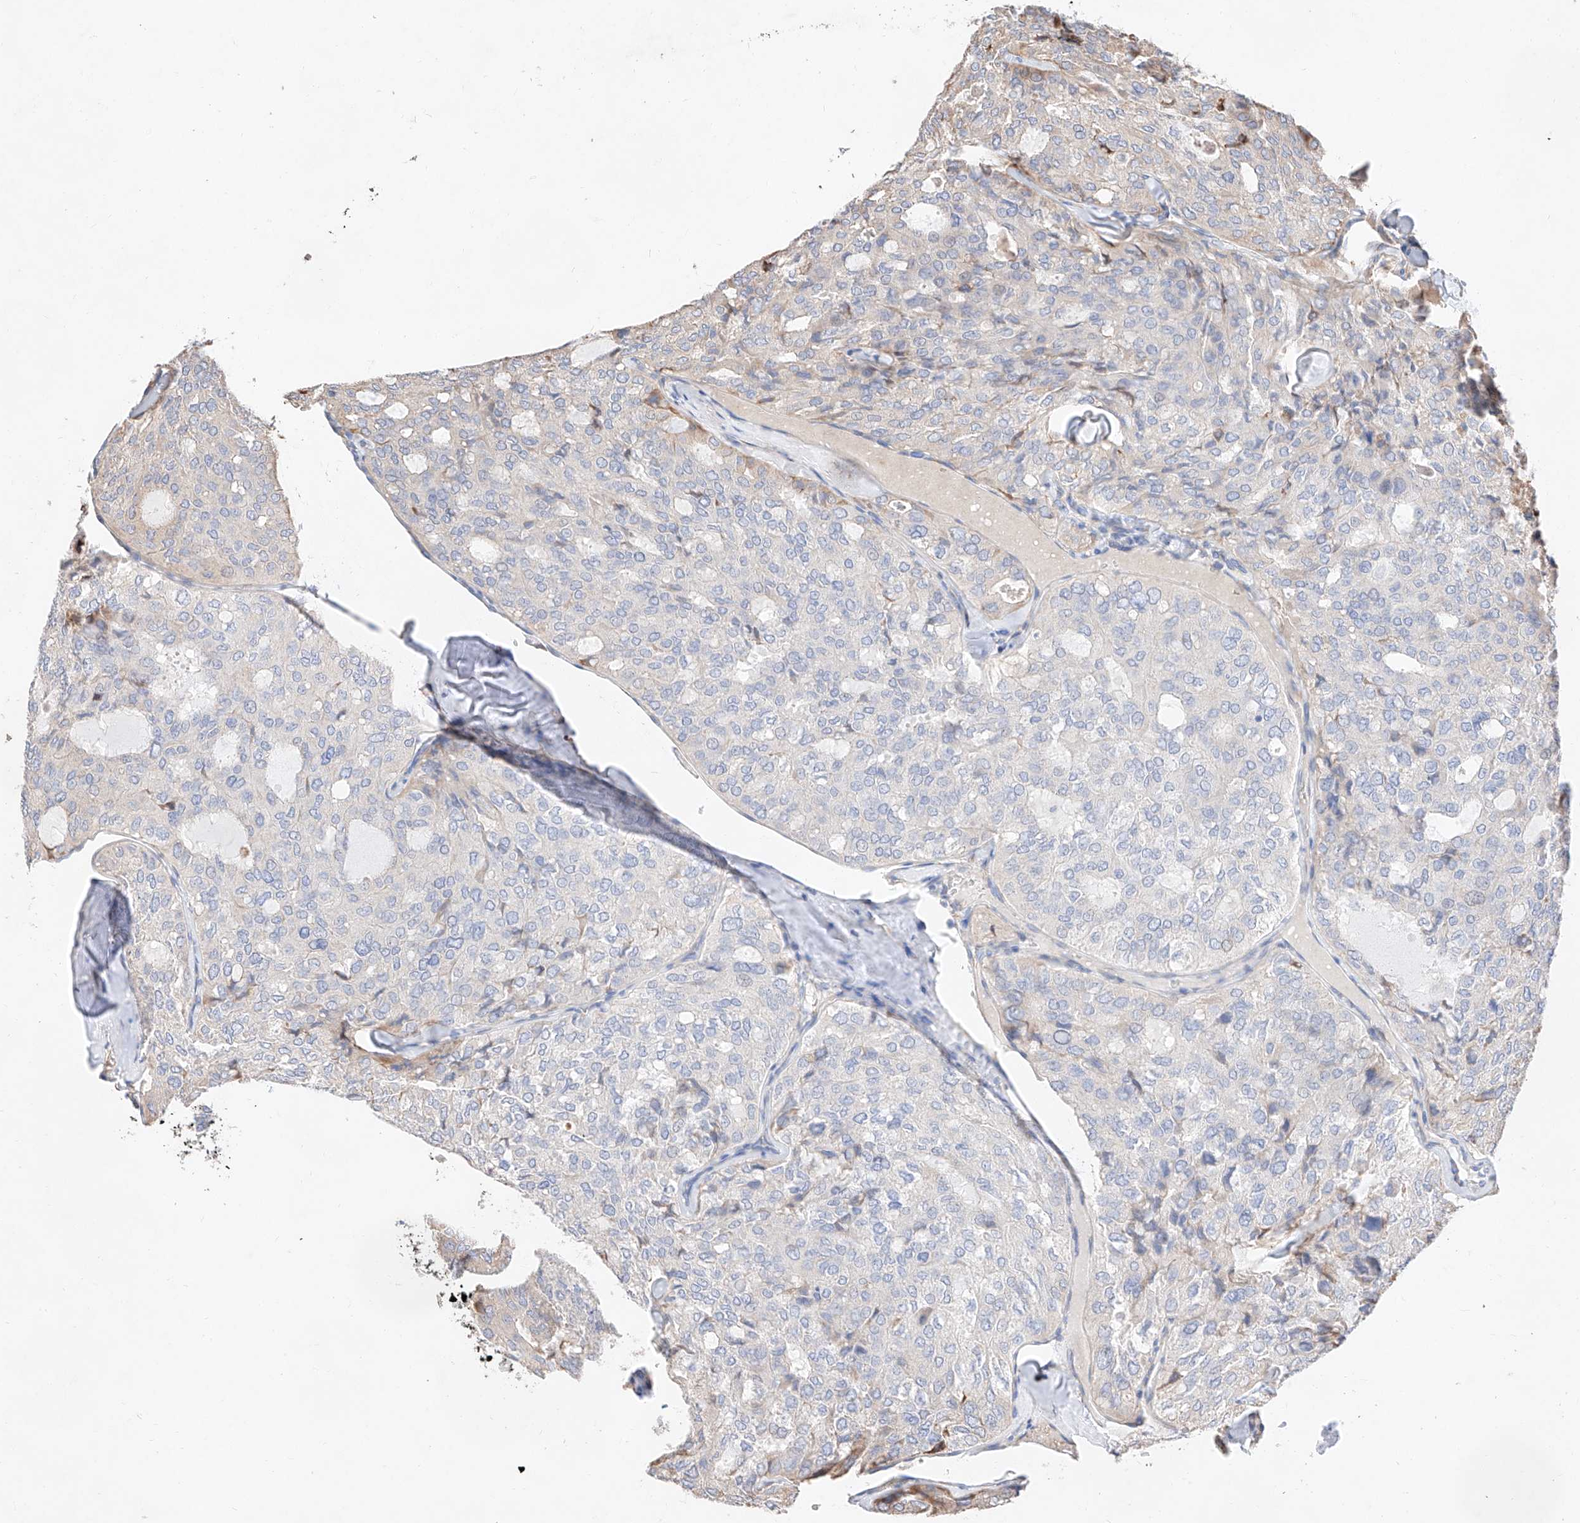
{"staining": {"intensity": "weak", "quantity": "<25%", "location": "cytoplasmic/membranous"}, "tissue": "thyroid cancer", "cell_type": "Tumor cells", "image_type": "cancer", "snomed": [{"axis": "morphology", "description": "Follicular adenoma carcinoma, NOS"}, {"axis": "topography", "description": "Thyroid gland"}], "caption": "Tumor cells show no significant protein expression in thyroid follicular adenoma carcinoma. Brightfield microscopy of IHC stained with DAB (brown) and hematoxylin (blue), captured at high magnification.", "gene": "ATP9B", "patient": {"sex": "male", "age": 75}}